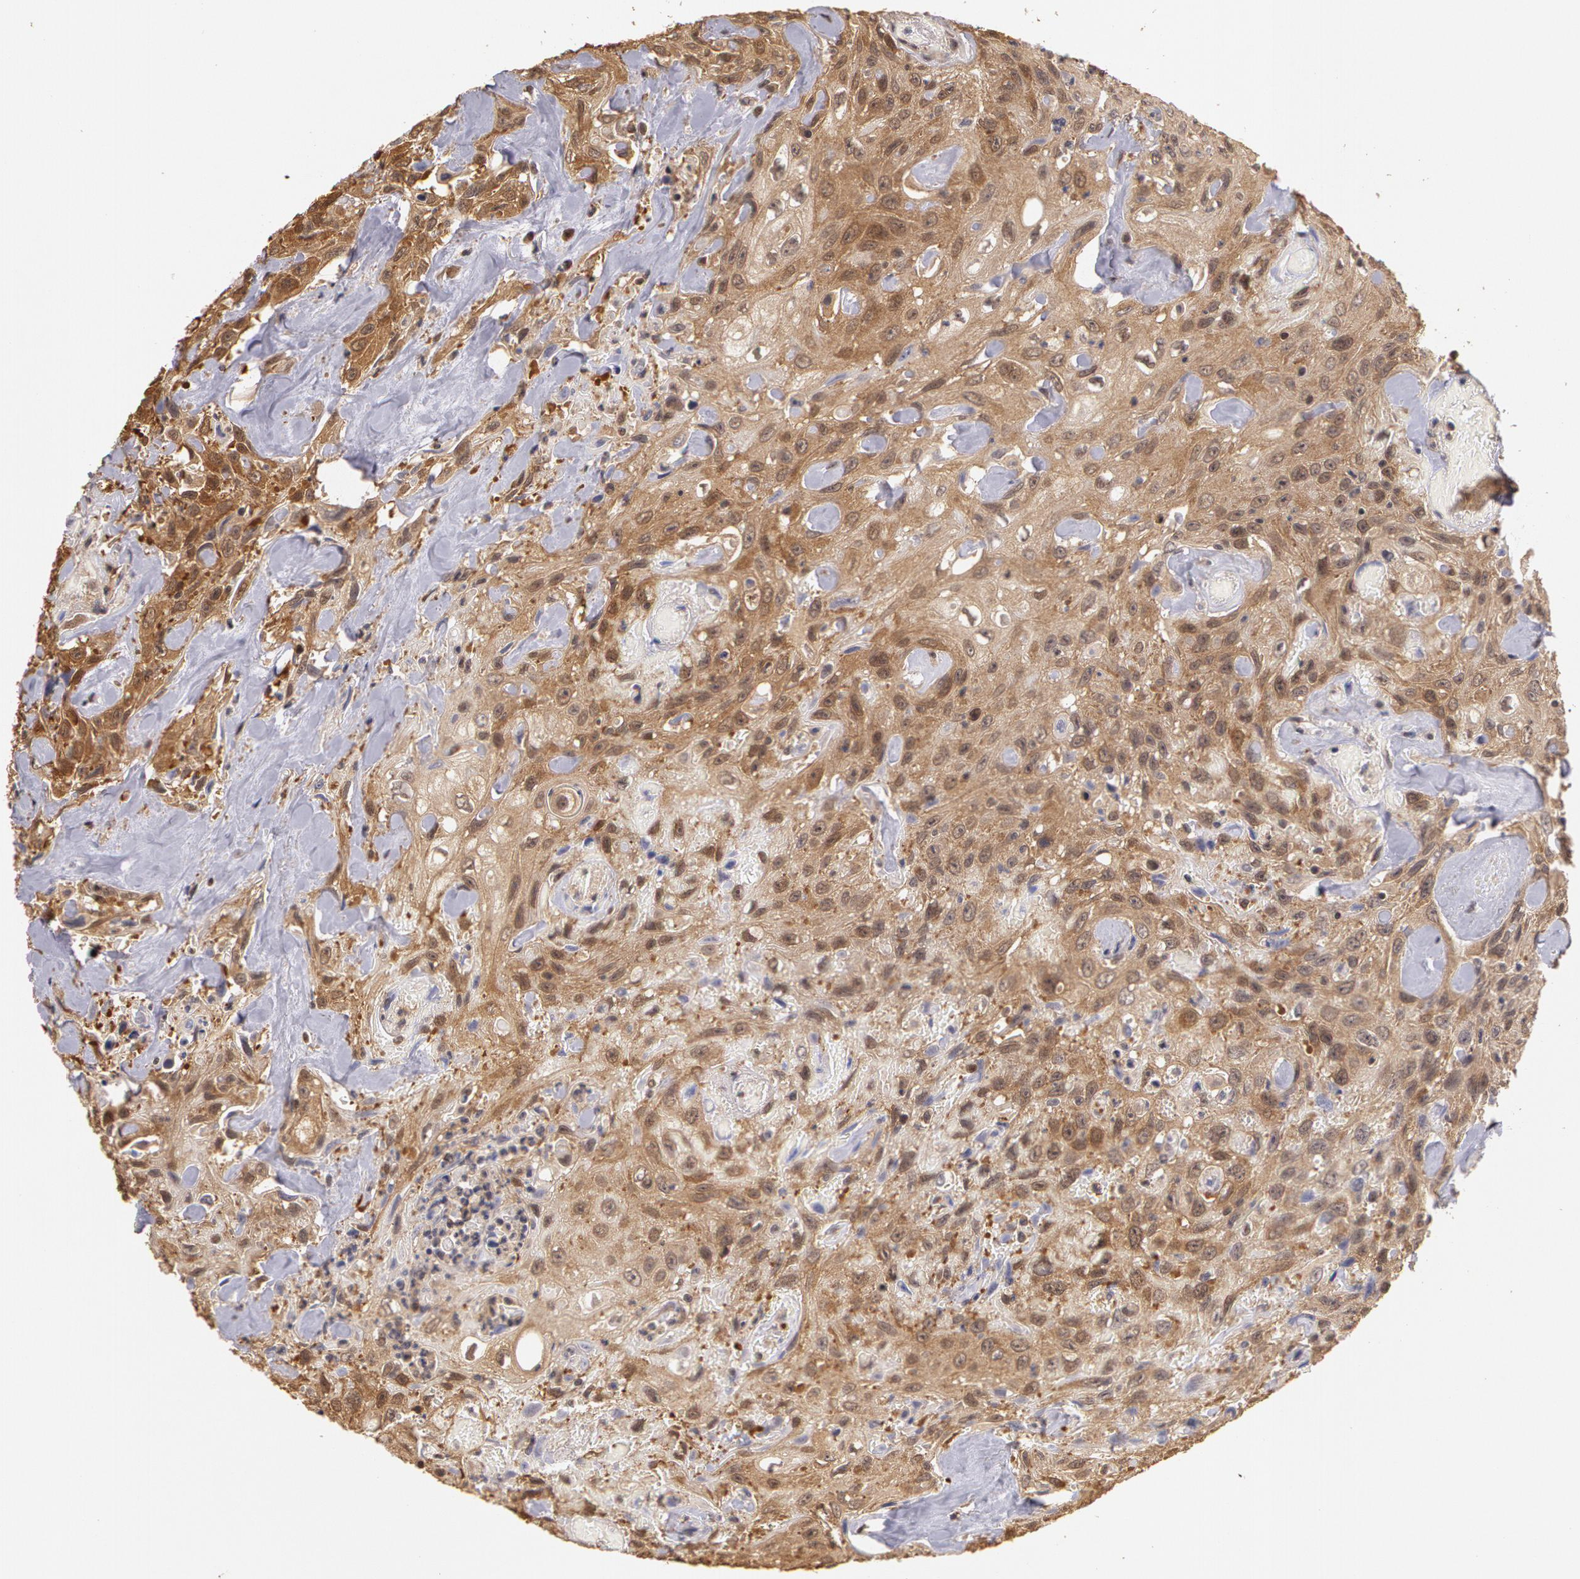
{"staining": {"intensity": "weak", "quantity": "25%-75%", "location": "cytoplasmic/membranous"}, "tissue": "urothelial cancer", "cell_type": "Tumor cells", "image_type": "cancer", "snomed": [{"axis": "morphology", "description": "Urothelial carcinoma, High grade"}, {"axis": "topography", "description": "Urinary bladder"}], "caption": "Immunohistochemistry image of high-grade urothelial carcinoma stained for a protein (brown), which exhibits low levels of weak cytoplasmic/membranous positivity in about 25%-75% of tumor cells.", "gene": "AHSA1", "patient": {"sex": "female", "age": 84}}